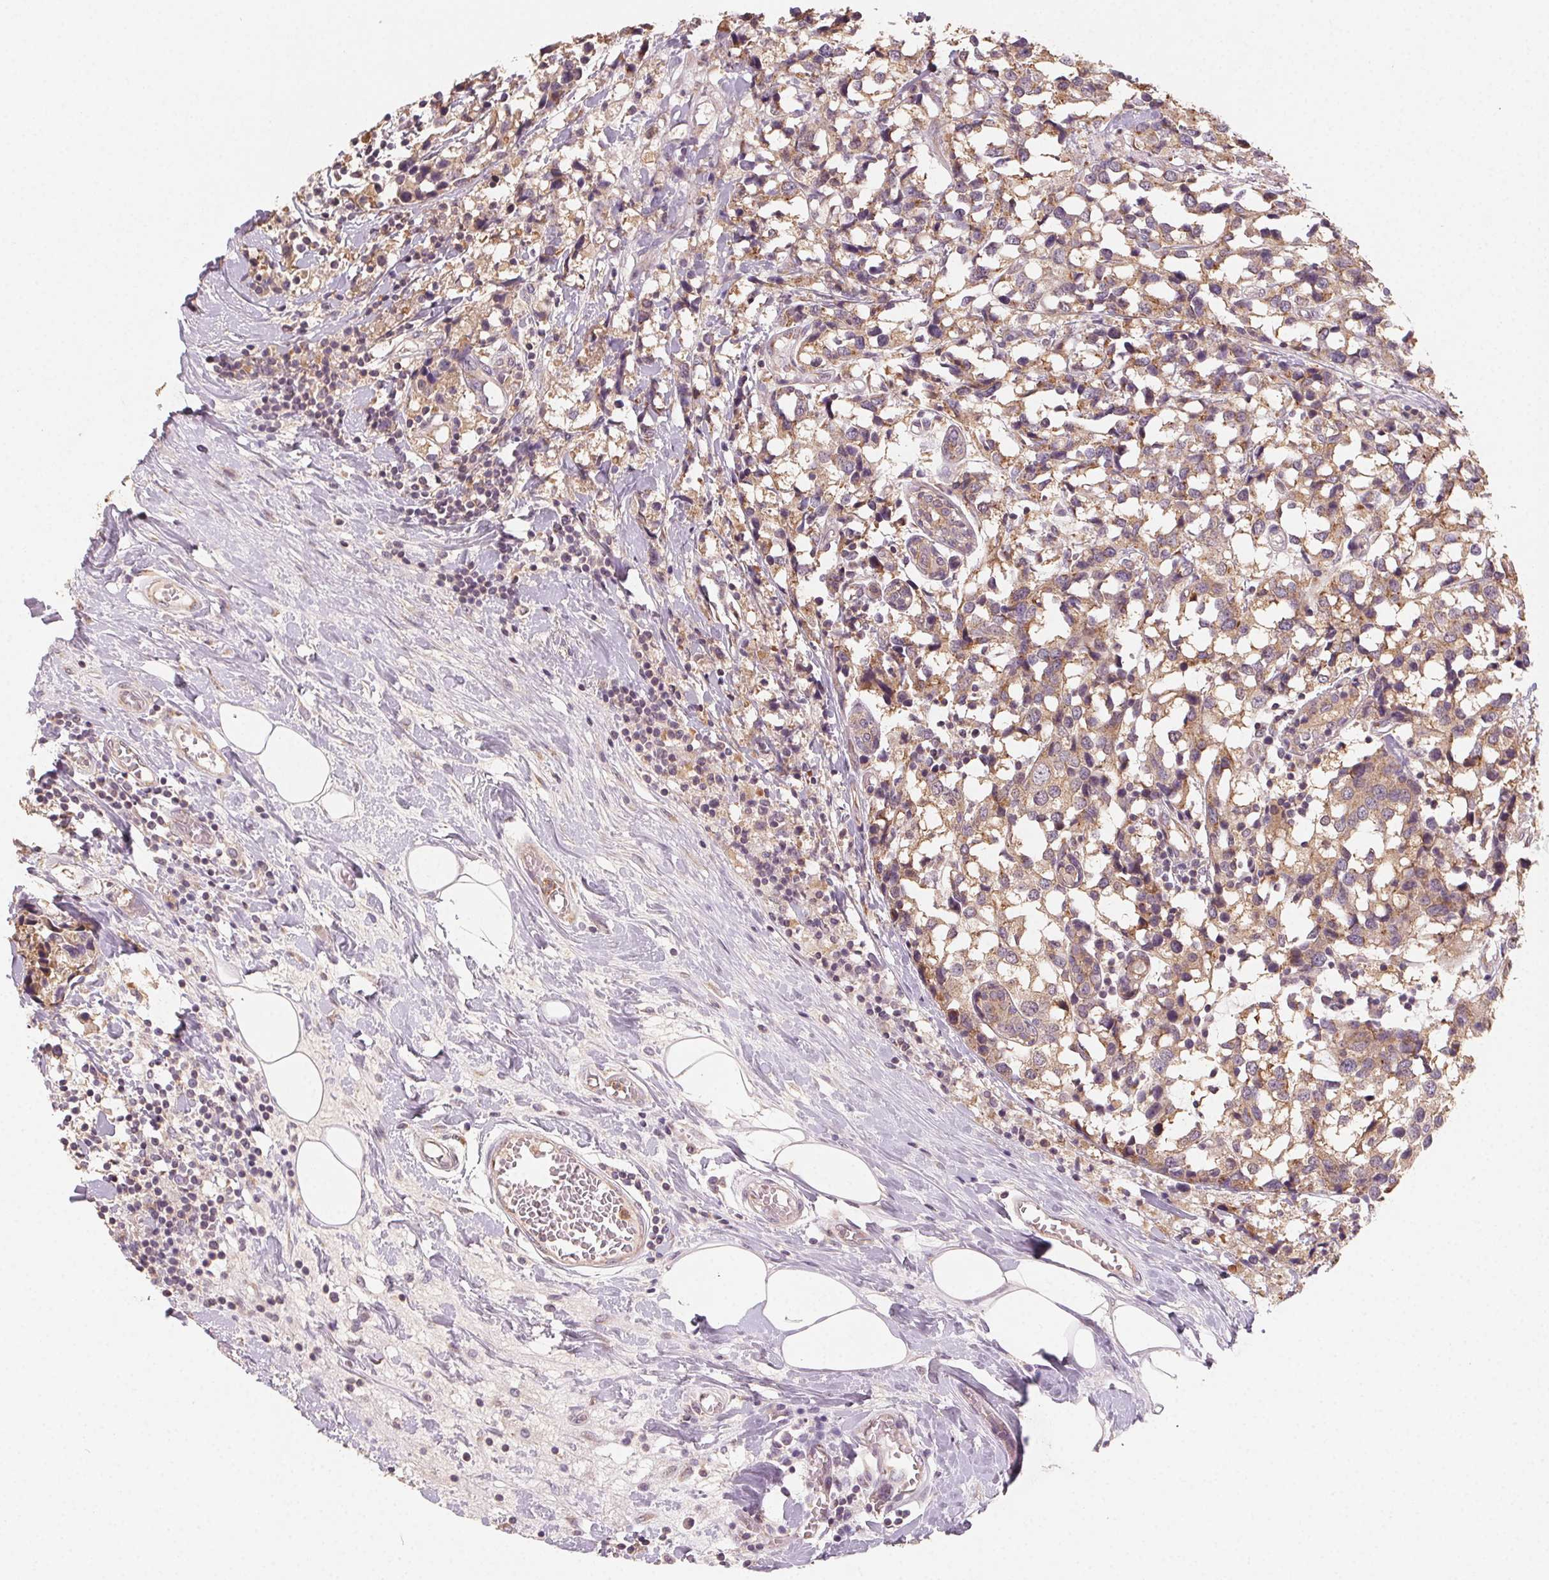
{"staining": {"intensity": "moderate", "quantity": ">75%", "location": "cytoplasmic/membranous"}, "tissue": "breast cancer", "cell_type": "Tumor cells", "image_type": "cancer", "snomed": [{"axis": "morphology", "description": "Lobular carcinoma"}, {"axis": "topography", "description": "Breast"}], "caption": "A brown stain labels moderate cytoplasmic/membranous positivity of a protein in breast cancer (lobular carcinoma) tumor cells.", "gene": "AP1S1", "patient": {"sex": "female", "age": 59}}